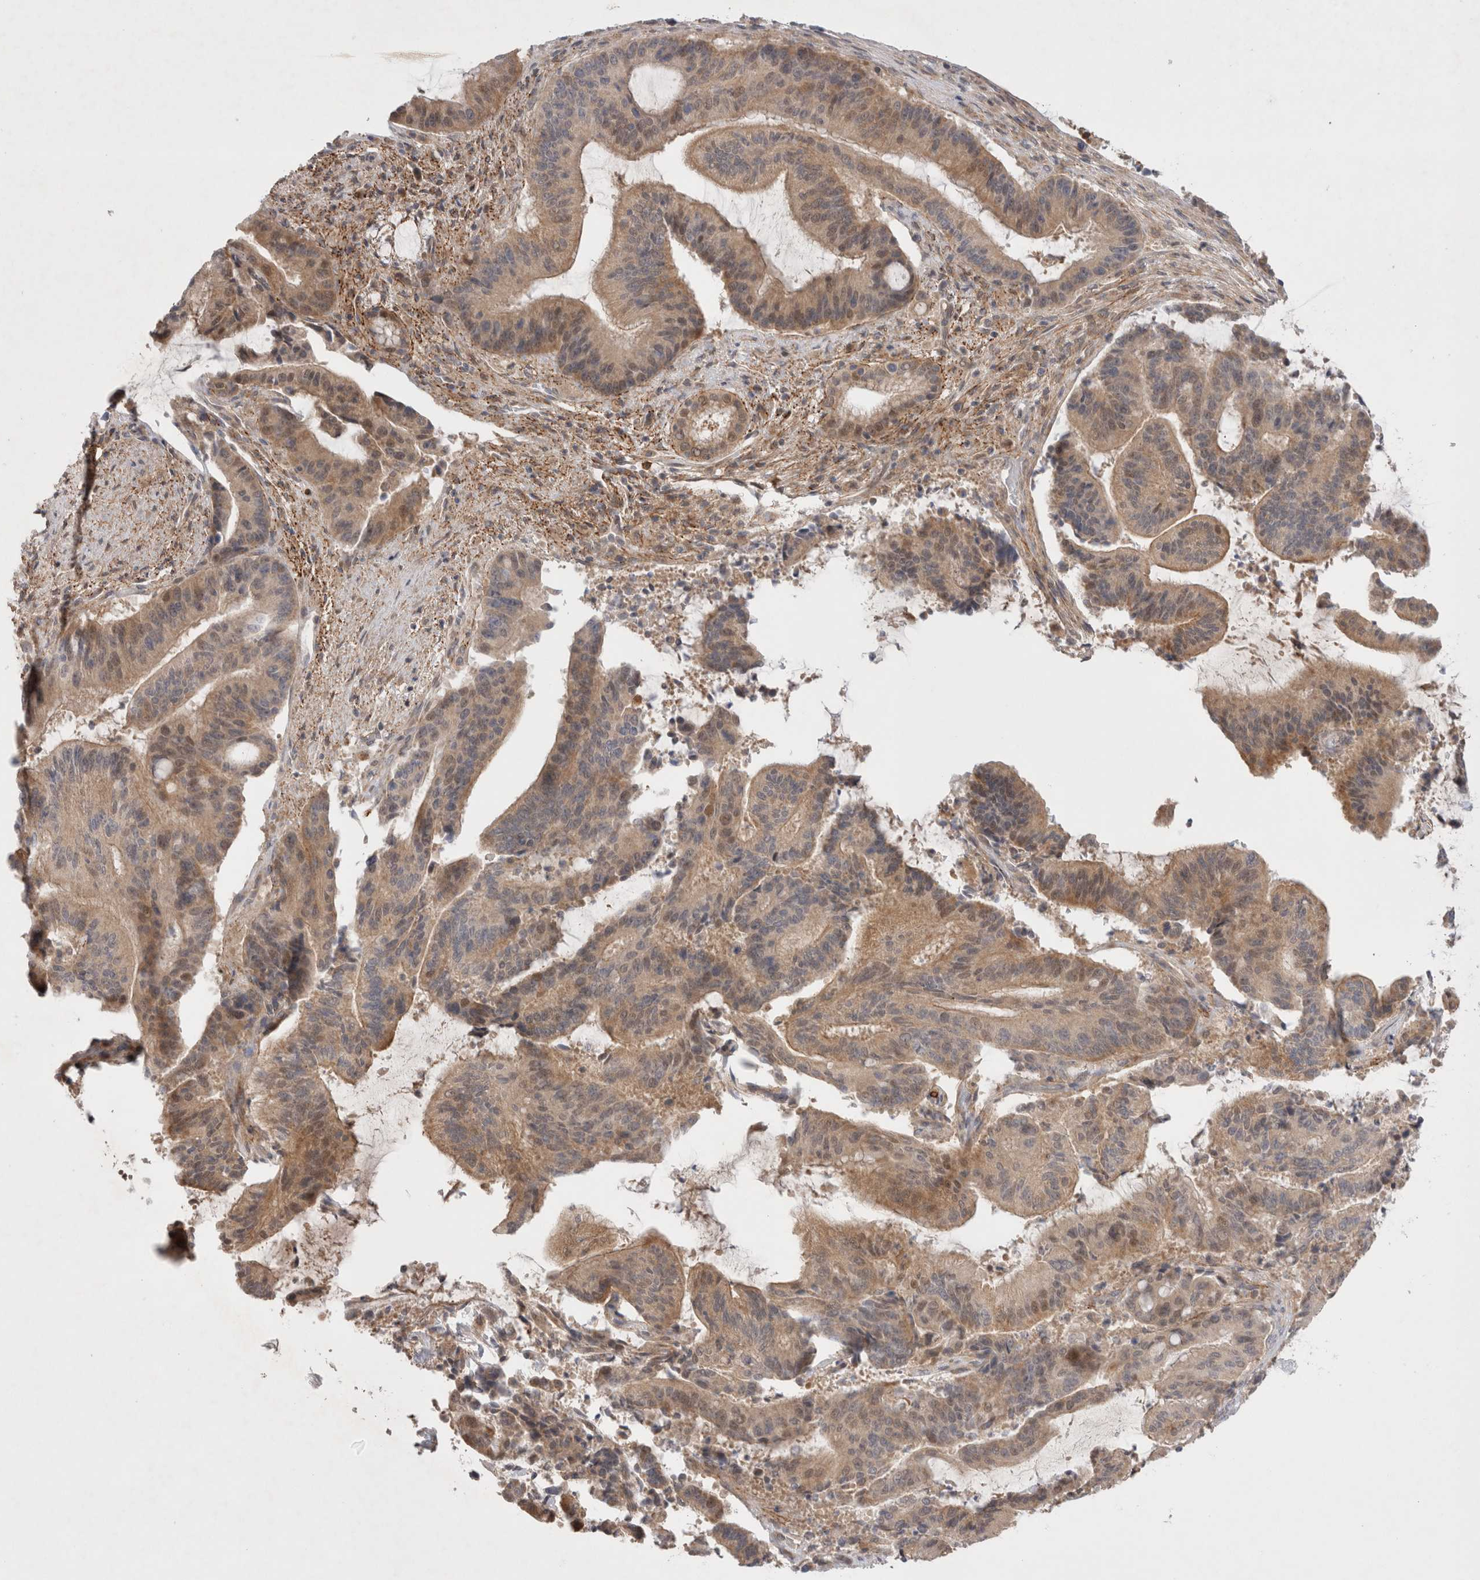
{"staining": {"intensity": "weak", "quantity": ">75%", "location": "cytoplasmic/membranous"}, "tissue": "liver cancer", "cell_type": "Tumor cells", "image_type": "cancer", "snomed": [{"axis": "morphology", "description": "Normal tissue, NOS"}, {"axis": "morphology", "description": "Cholangiocarcinoma"}, {"axis": "topography", "description": "Liver"}, {"axis": "topography", "description": "Peripheral nerve tissue"}], "caption": "Tumor cells show low levels of weak cytoplasmic/membranous staining in approximately >75% of cells in liver cancer (cholangiocarcinoma).", "gene": "GSDMB", "patient": {"sex": "female", "age": 73}}